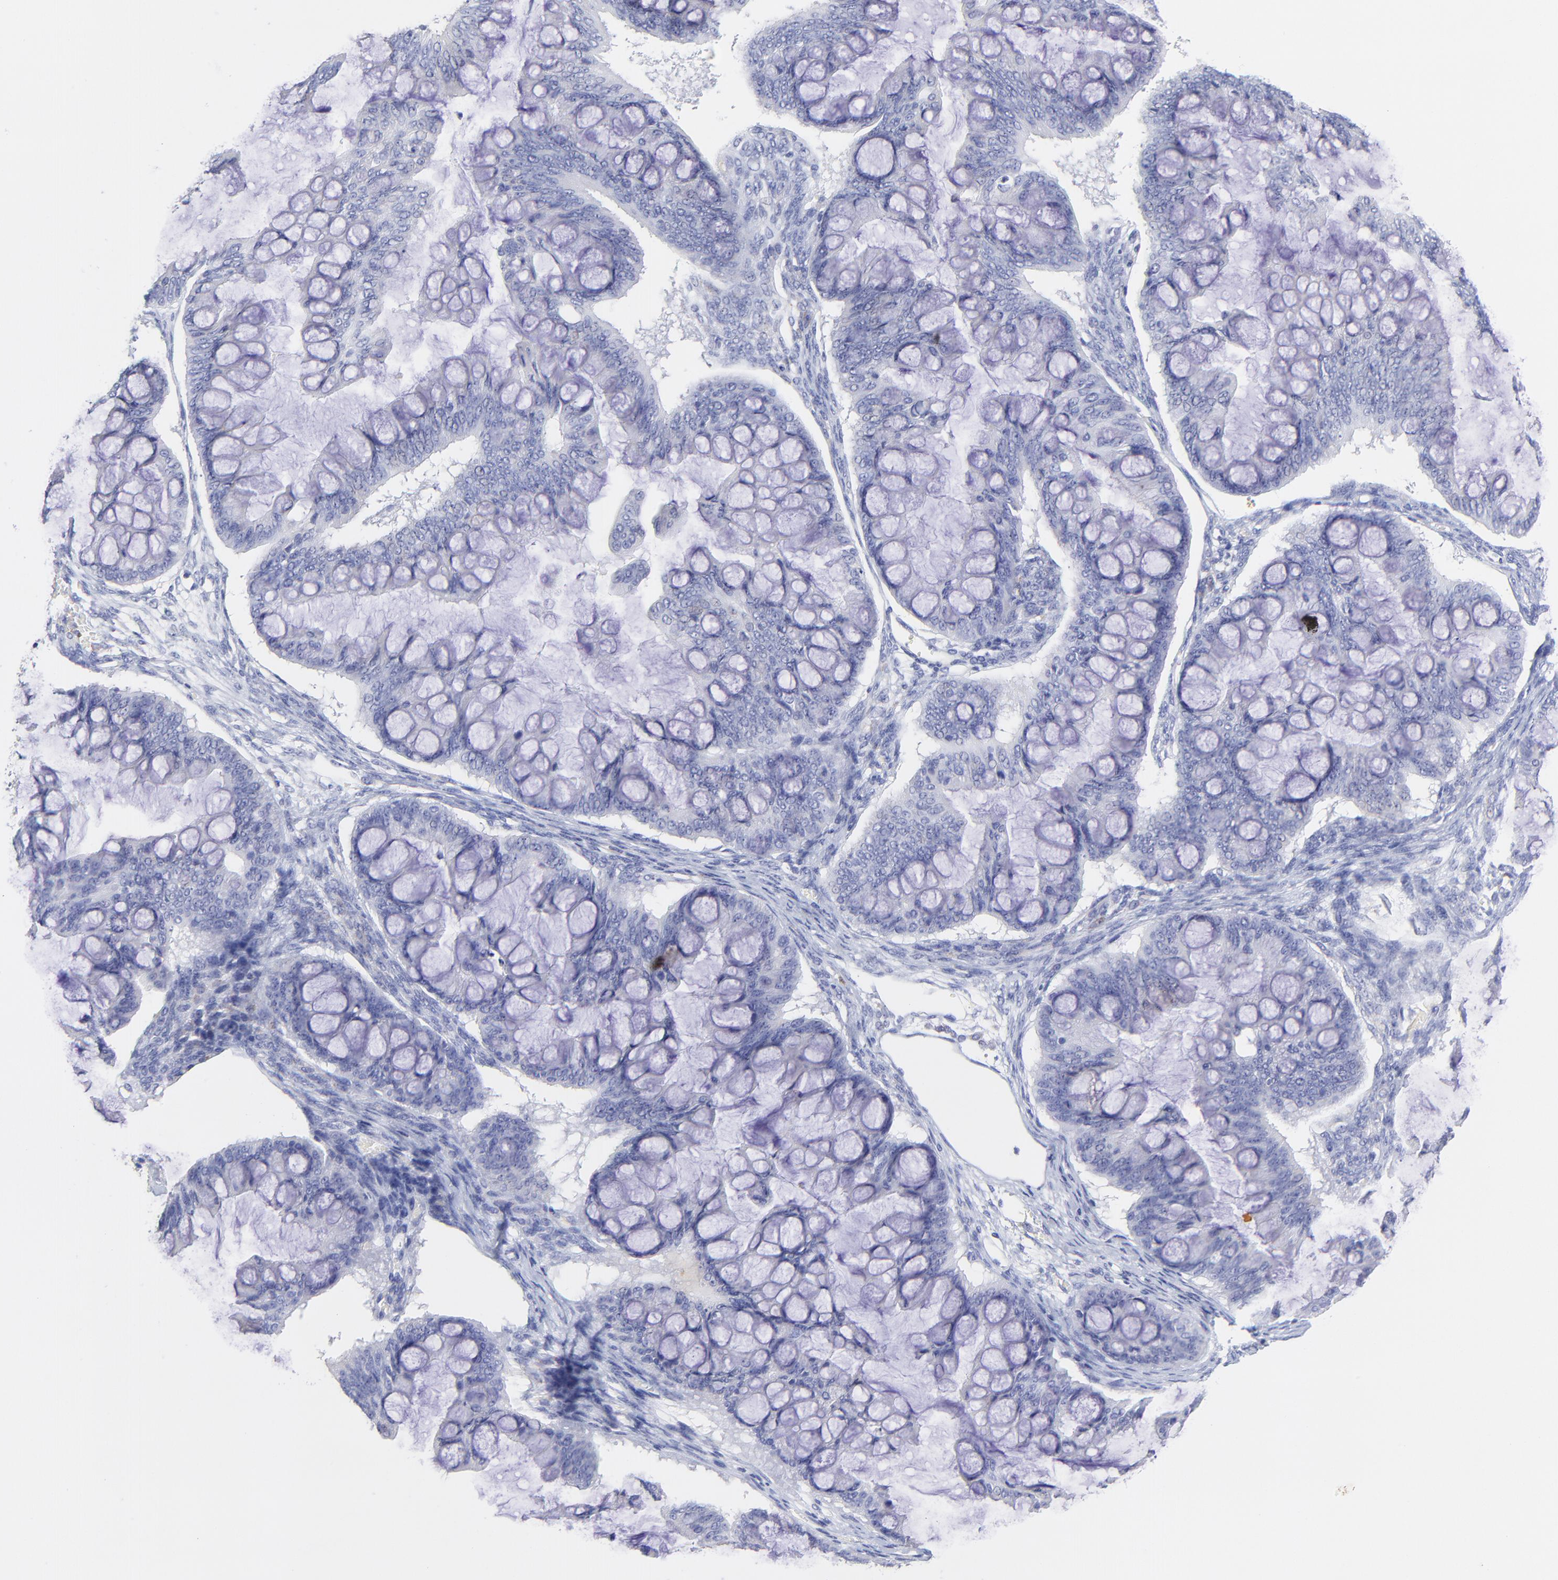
{"staining": {"intensity": "negative", "quantity": "none", "location": "none"}, "tissue": "ovarian cancer", "cell_type": "Tumor cells", "image_type": "cancer", "snomed": [{"axis": "morphology", "description": "Cystadenocarcinoma, mucinous, NOS"}, {"axis": "topography", "description": "Ovary"}], "caption": "Immunohistochemical staining of ovarian mucinous cystadenocarcinoma exhibits no significant expression in tumor cells. (DAB (3,3'-diaminobenzidine) immunohistochemistry, high magnification).", "gene": "ASB9", "patient": {"sex": "female", "age": 73}}